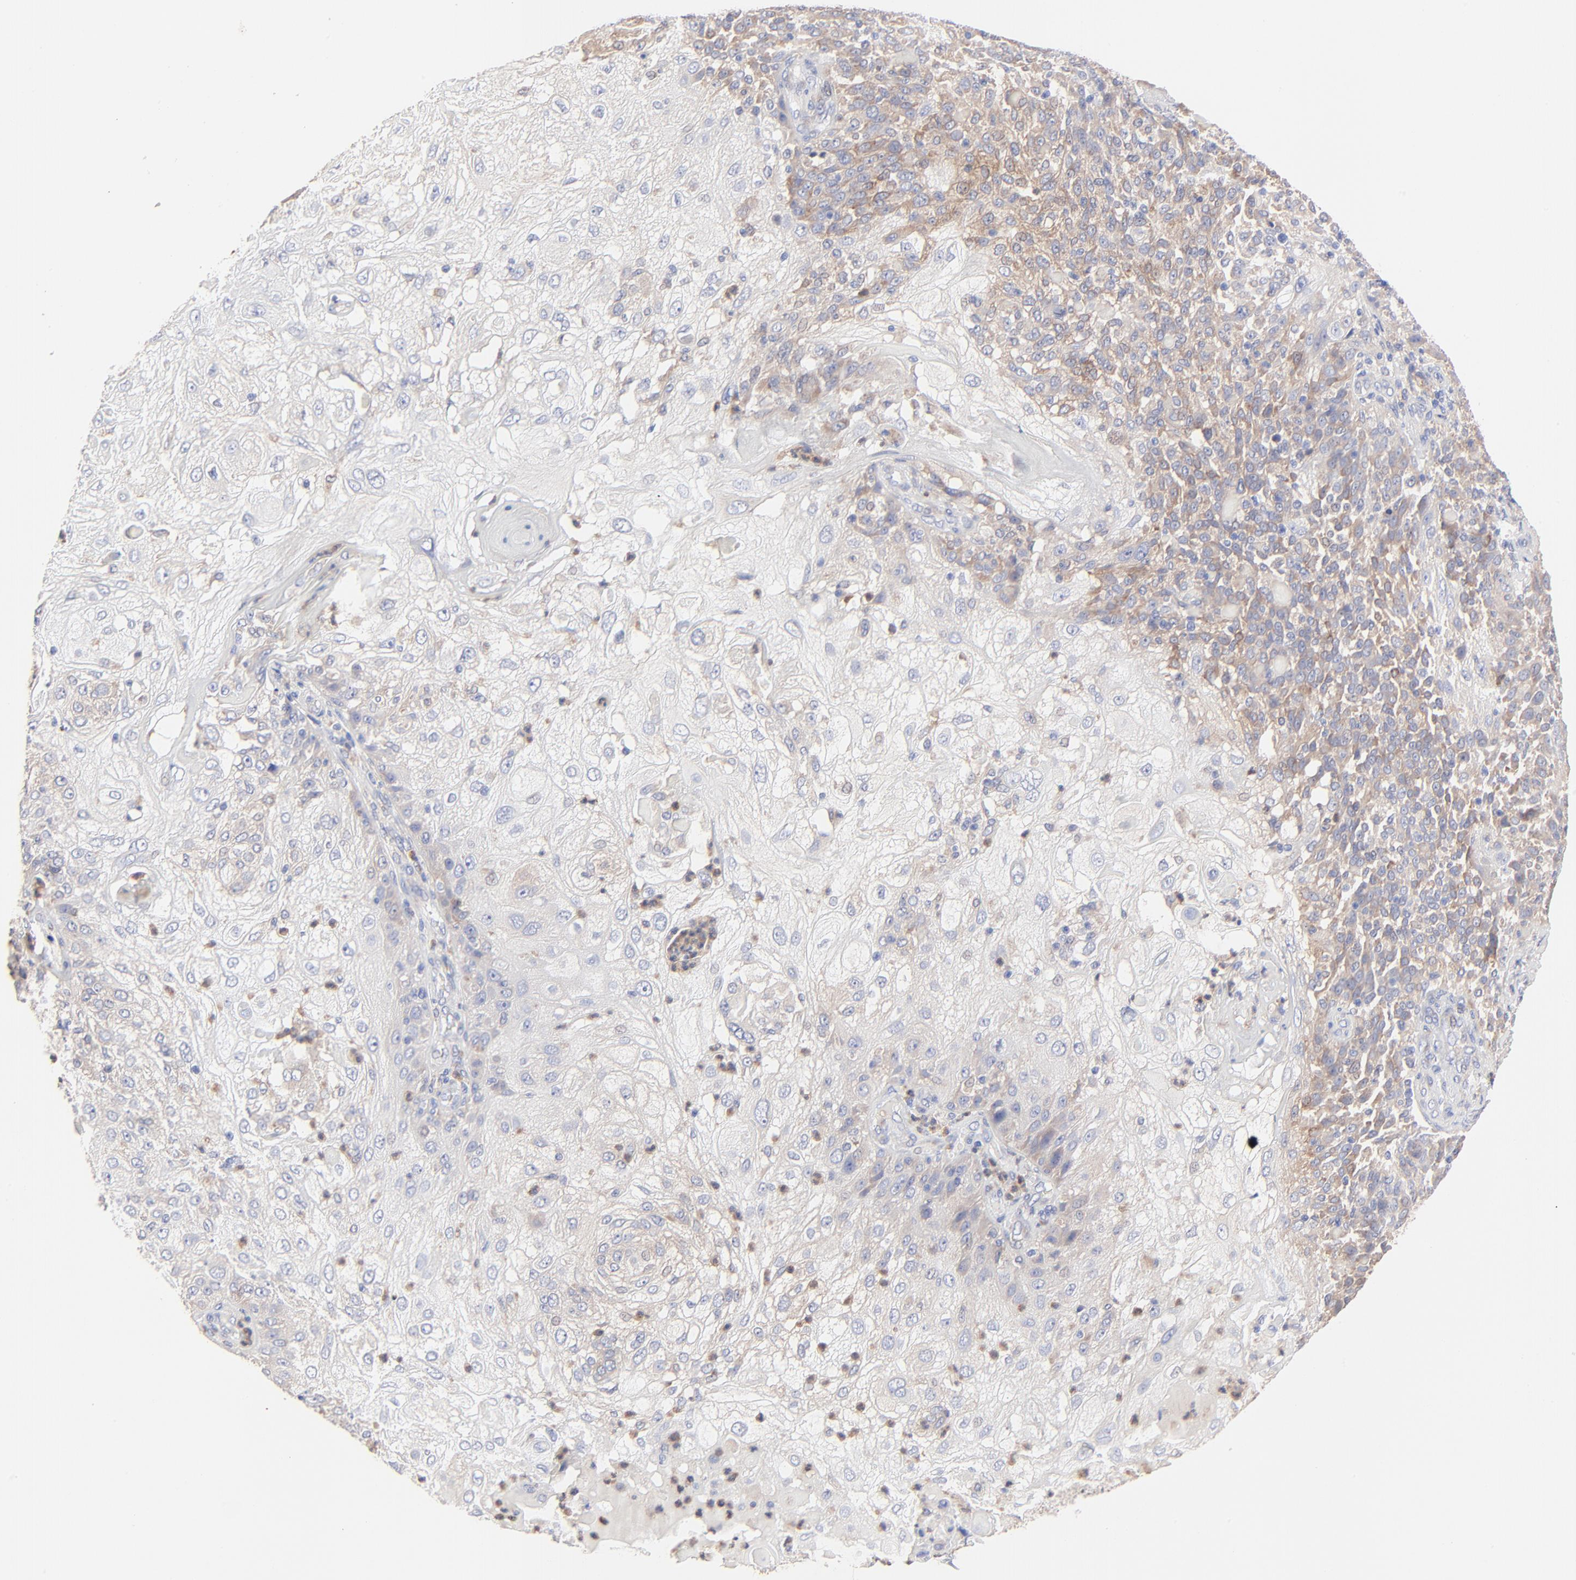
{"staining": {"intensity": "moderate", "quantity": "25%-75%", "location": "cytoplasmic/membranous"}, "tissue": "skin cancer", "cell_type": "Tumor cells", "image_type": "cancer", "snomed": [{"axis": "morphology", "description": "Normal tissue, NOS"}, {"axis": "morphology", "description": "Squamous cell carcinoma, NOS"}, {"axis": "topography", "description": "Skin"}], "caption": "Skin squamous cell carcinoma was stained to show a protein in brown. There is medium levels of moderate cytoplasmic/membranous expression in approximately 25%-75% of tumor cells.", "gene": "PPFIBP2", "patient": {"sex": "female", "age": 83}}